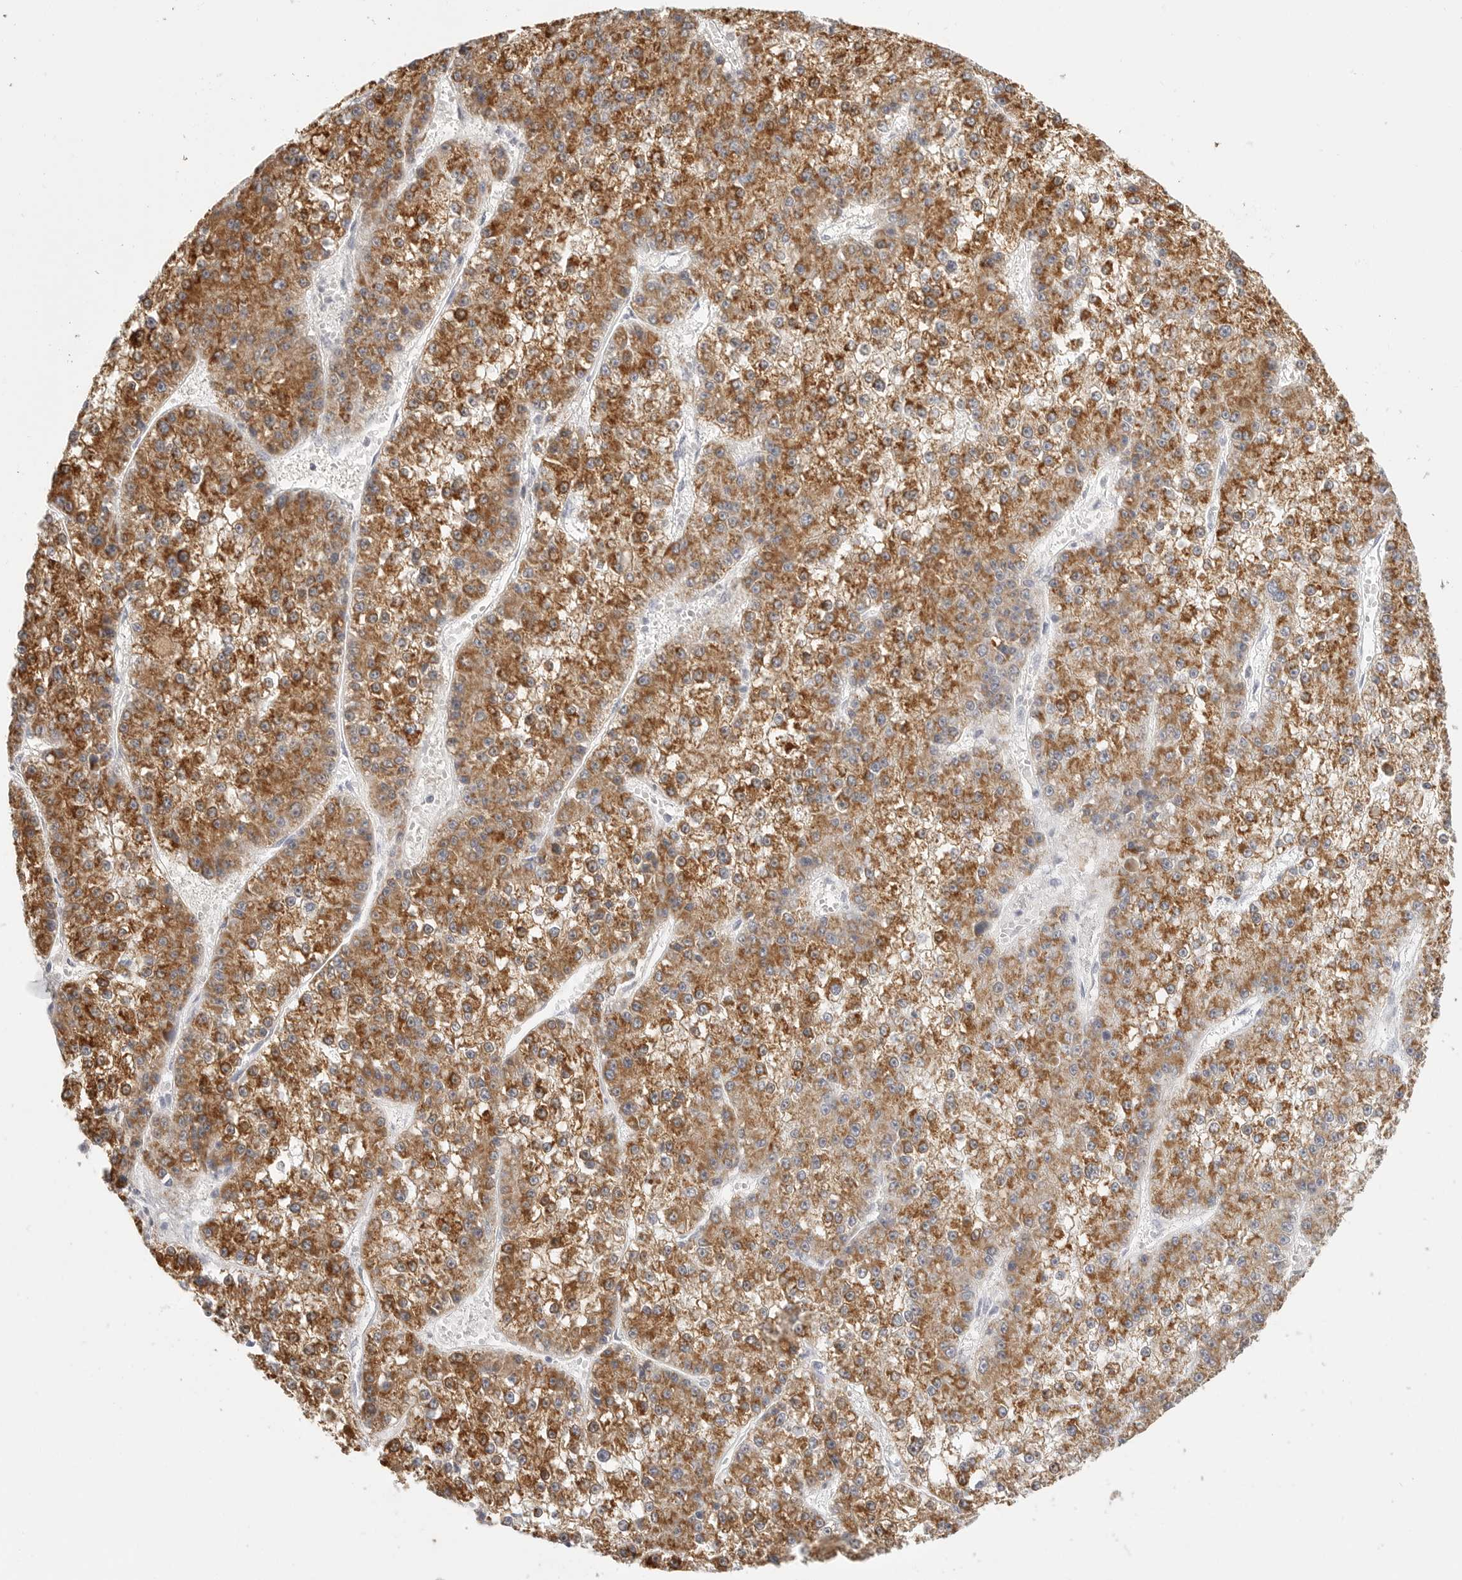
{"staining": {"intensity": "strong", "quantity": ">75%", "location": "cytoplasmic/membranous"}, "tissue": "liver cancer", "cell_type": "Tumor cells", "image_type": "cancer", "snomed": [{"axis": "morphology", "description": "Carcinoma, Hepatocellular, NOS"}, {"axis": "topography", "description": "Liver"}], "caption": "Tumor cells display high levels of strong cytoplasmic/membranous positivity in approximately >75% of cells in liver cancer.", "gene": "HMGCS2", "patient": {"sex": "female", "age": 73}}